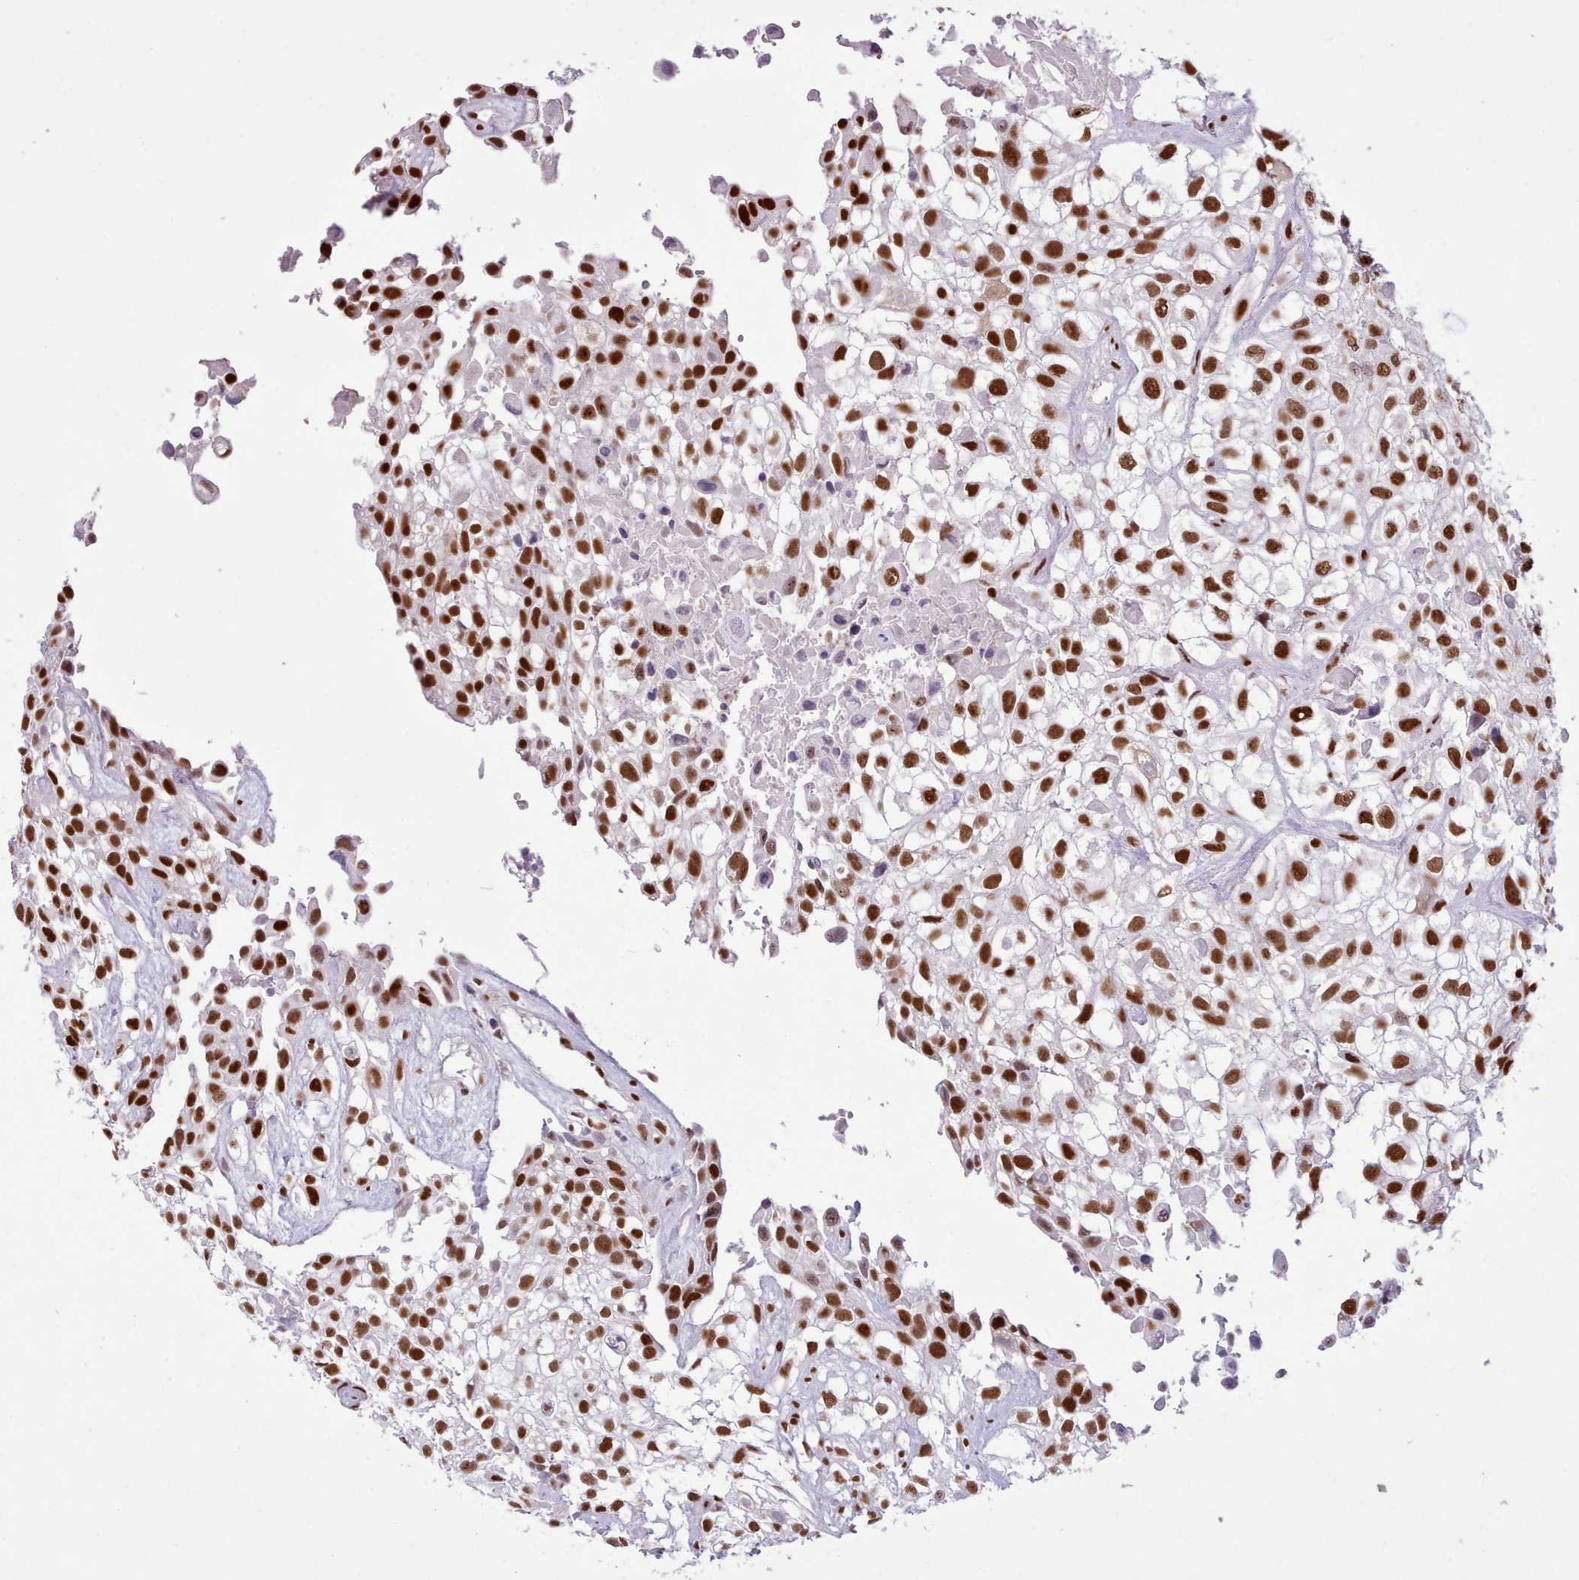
{"staining": {"intensity": "strong", "quantity": ">75%", "location": "nuclear"}, "tissue": "urothelial cancer", "cell_type": "Tumor cells", "image_type": "cancer", "snomed": [{"axis": "morphology", "description": "Urothelial carcinoma, High grade"}, {"axis": "topography", "description": "Urinary bladder"}], "caption": "Urothelial carcinoma (high-grade) stained with DAB immunohistochemistry reveals high levels of strong nuclear positivity in approximately >75% of tumor cells.", "gene": "TAF15", "patient": {"sex": "male", "age": 56}}